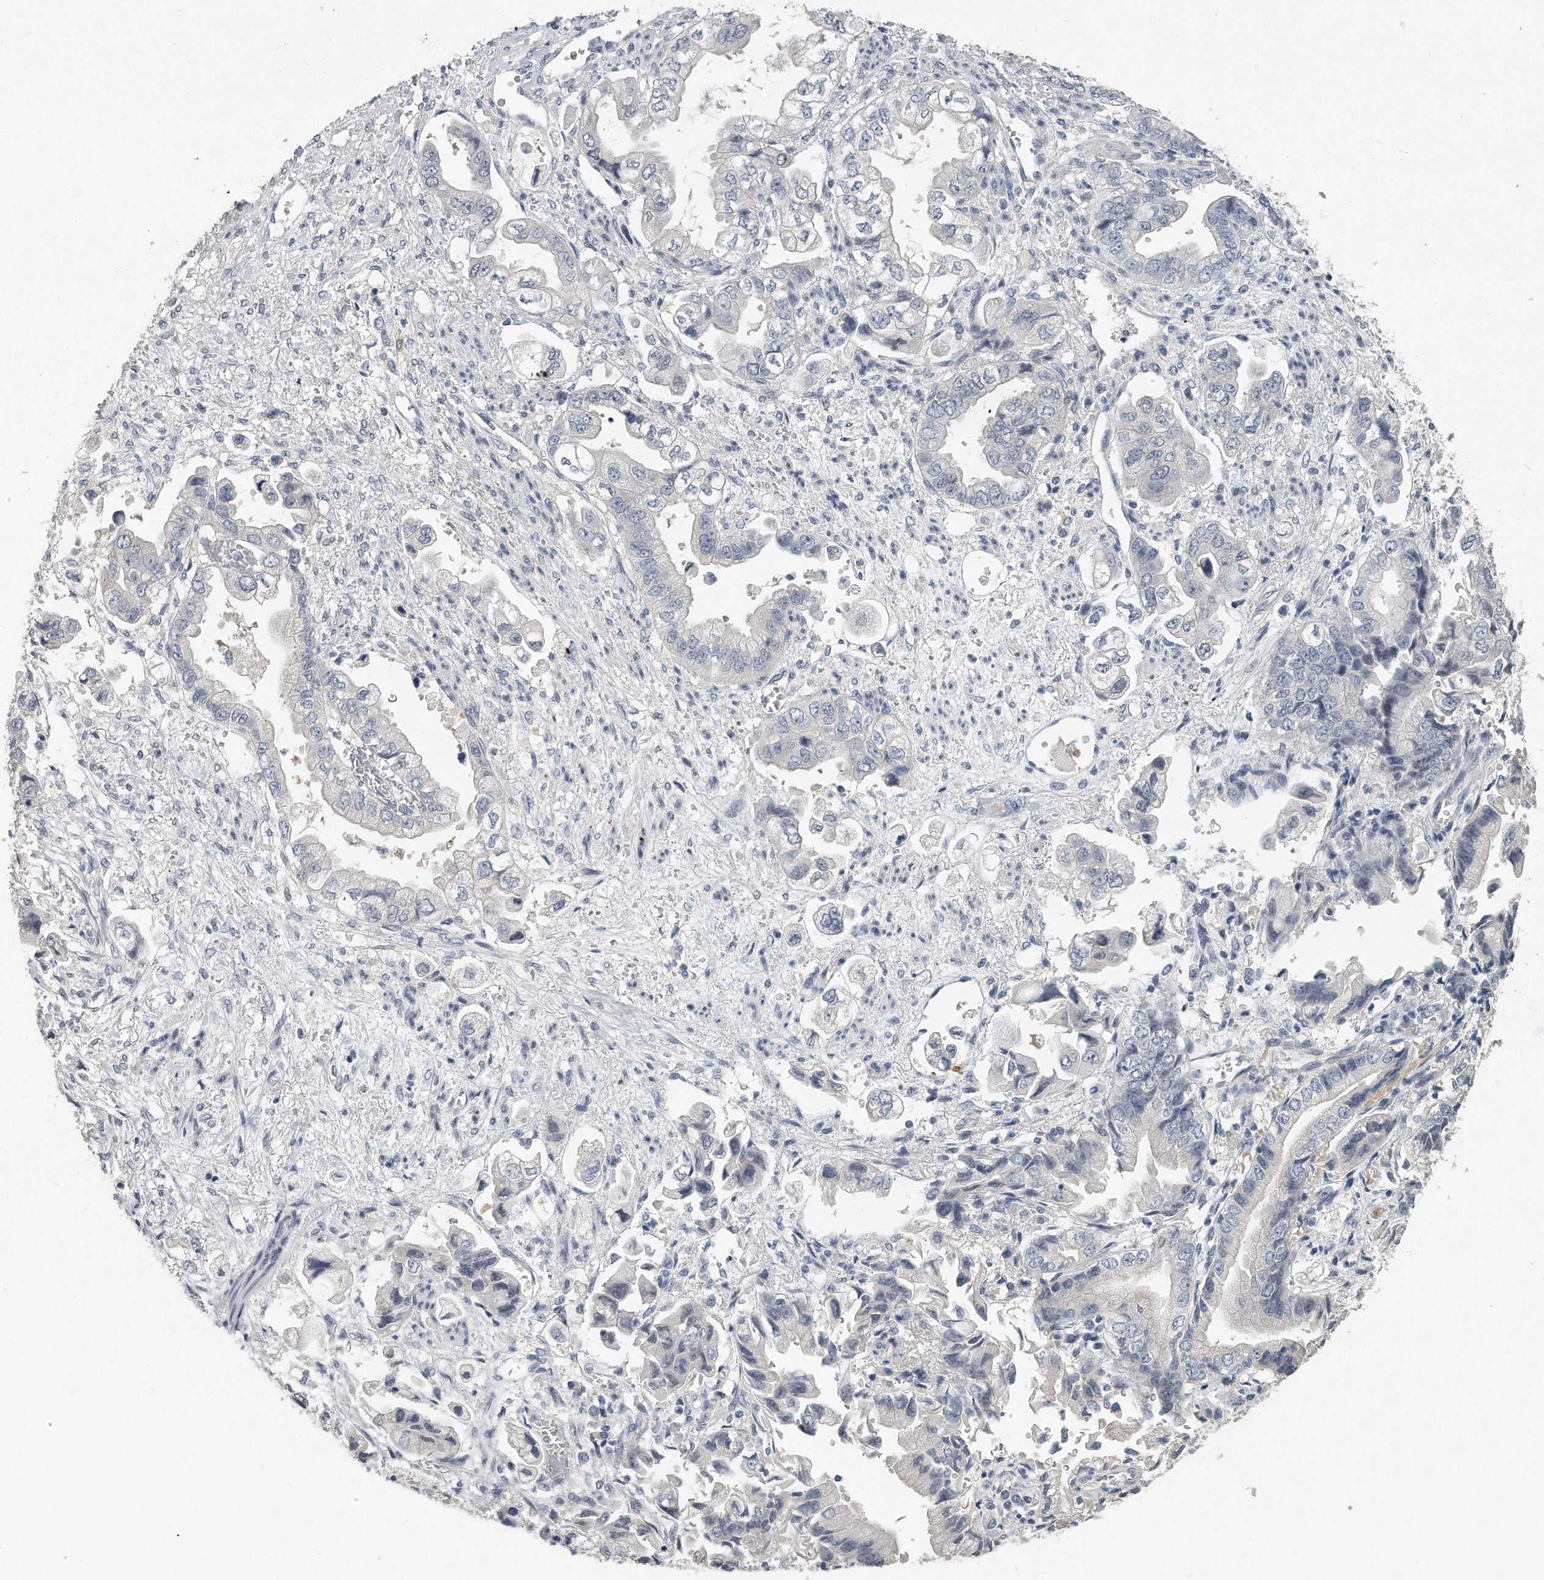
{"staining": {"intensity": "negative", "quantity": "none", "location": "none"}, "tissue": "stomach cancer", "cell_type": "Tumor cells", "image_type": "cancer", "snomed": [{"axis": "morphology", "description": "Adenocarcinoma, NOS"}, {"axis": "topography", "description": "Stomach"}], "caption": "Immunohistochemistry of adenocarcinoma (stomach) demonstrates no staining in tumor cells. (Brightfield microscopy of DAB (3,3'-diaminobenzidine) immunohistochemistry (IHC) at high magnification).", "gene": "KLHL7", "patient": {"sex": "male", "age": 62}}